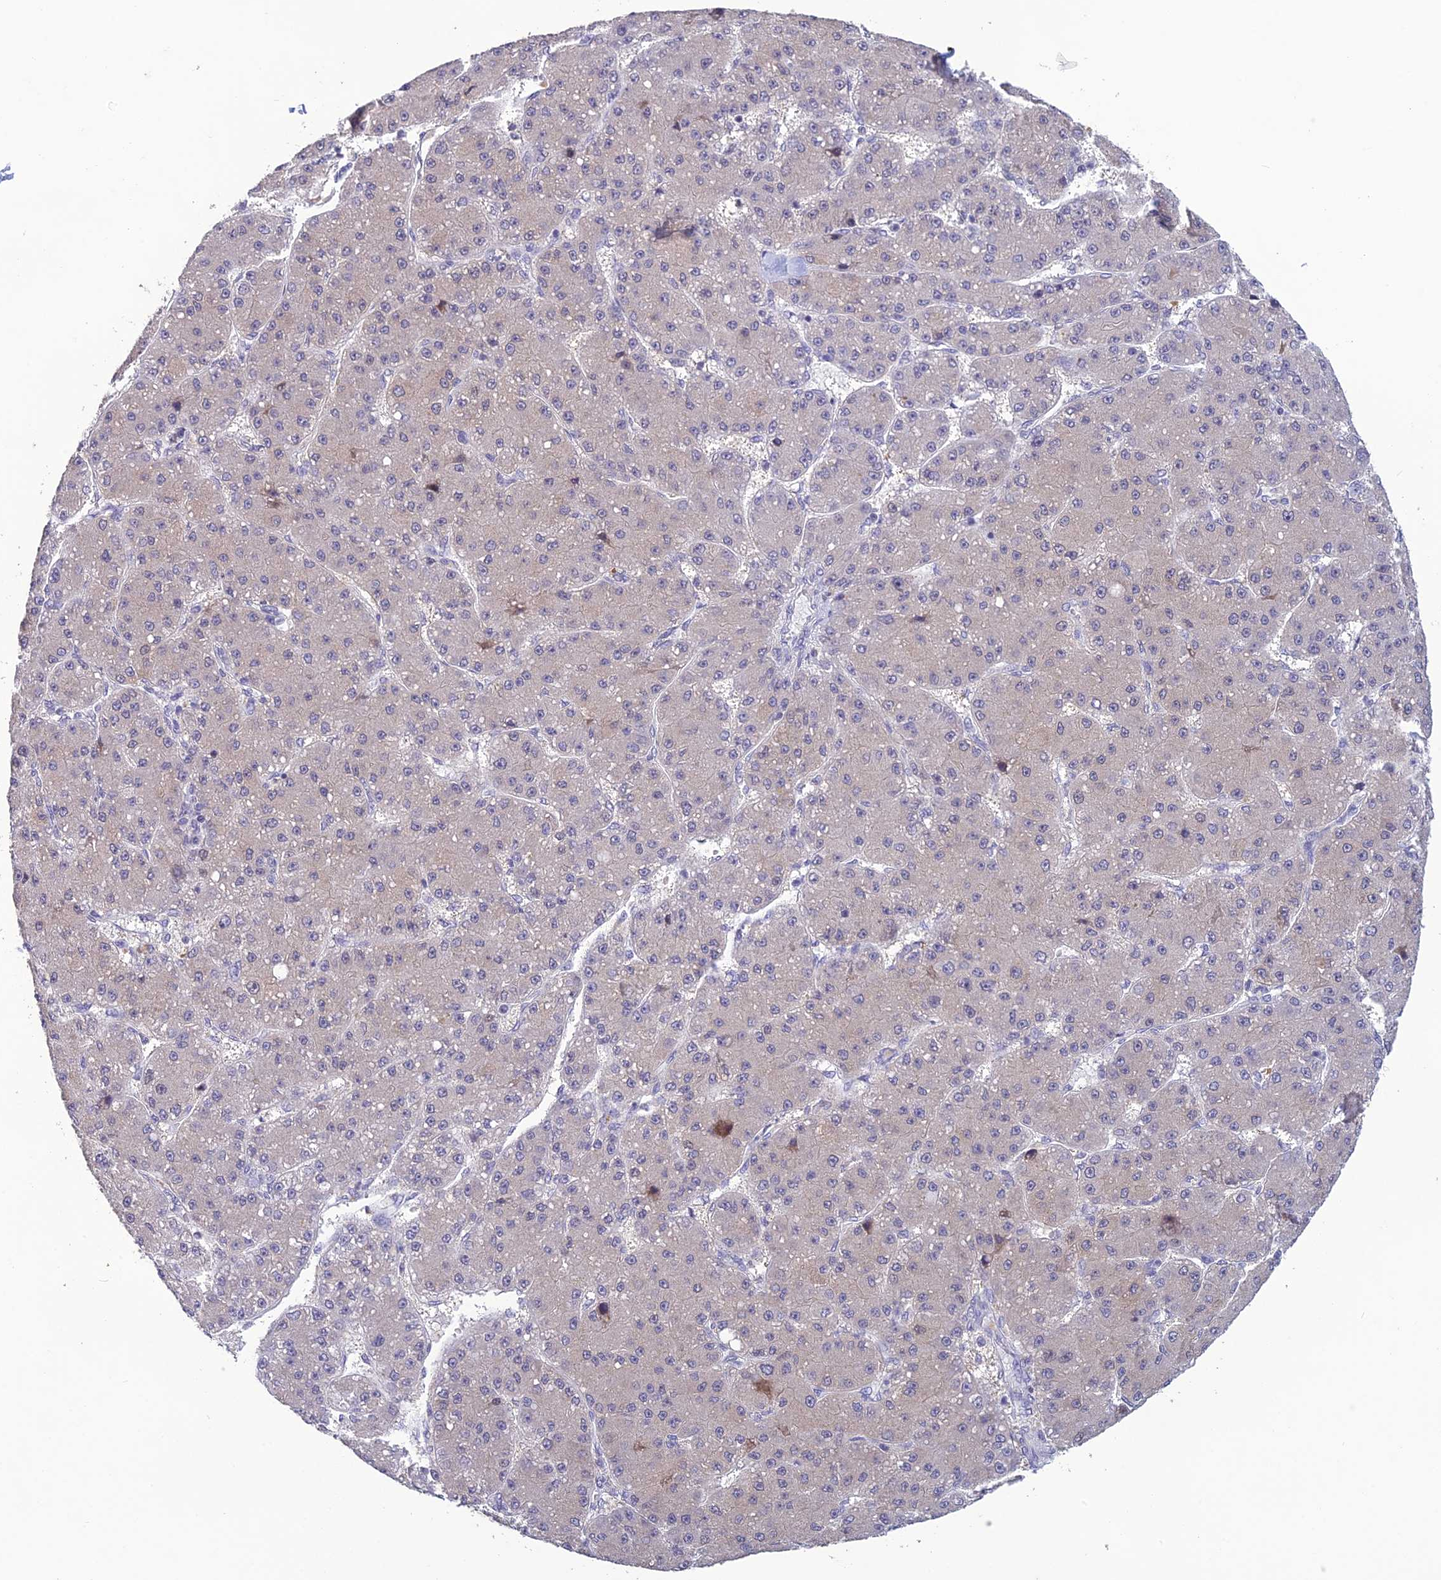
{"staining": {"intensity": "negative", "quantity": "none", "location": "none"}, "tissue": "liver cancer", "cell_type": "Tumor cells", "image_type": "cancer", "snomed": [{"axis": "morphology", "description": "Carcinoma, Hepatocellular, NOS"}, {"axis": "topography", "description": "Liver"}], "caption": "Micrograph shows no protein positivity in tumor cells of liver cancer tissue.", "gene": "TMEM134", "patient": {"sex": "male", "age": 67}}